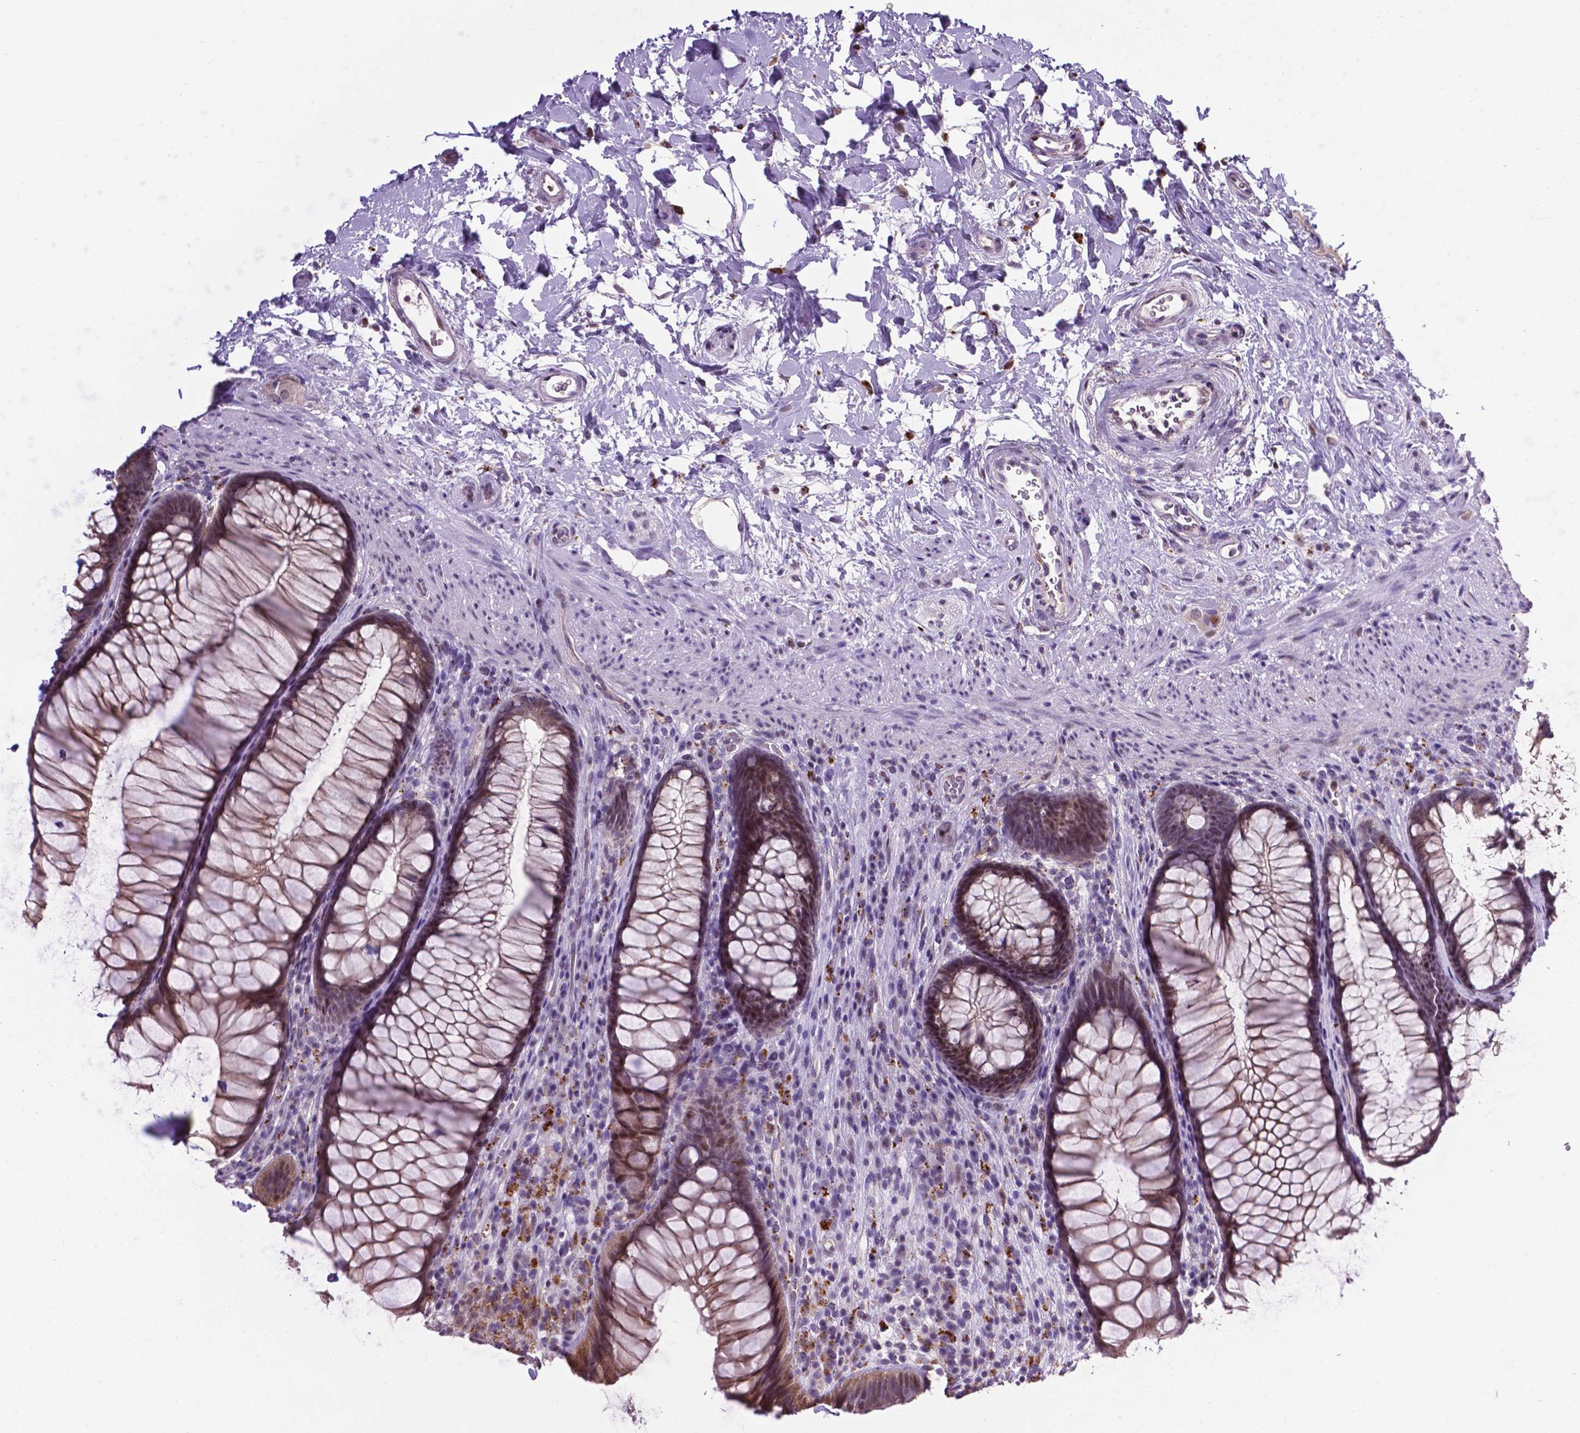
{"staining": {"intensity": "weak", "quantity": ">75%", "location": "cytoplasmic/membranous,nuclear"}, "tissue": "rectum", "cell_type": "Glandular cells", "image_type": "normal", "snomed": [{"axis": "morphology", "description": "Normal tissue, NOS"}, {"axis": "topography", "description": "Smooth muscle"}, {"axis": "topography", "description": "Rectum"}], "caption": "Rectum stained with DAB immunohistochemistry (IHC) demonstrates low levels of weak cytoplasmic/membranous,nuclear positivity in approximately >75% of glandular cells.", "gene": "SMAD2", "patient": {"sex": "male", "age": 53}}